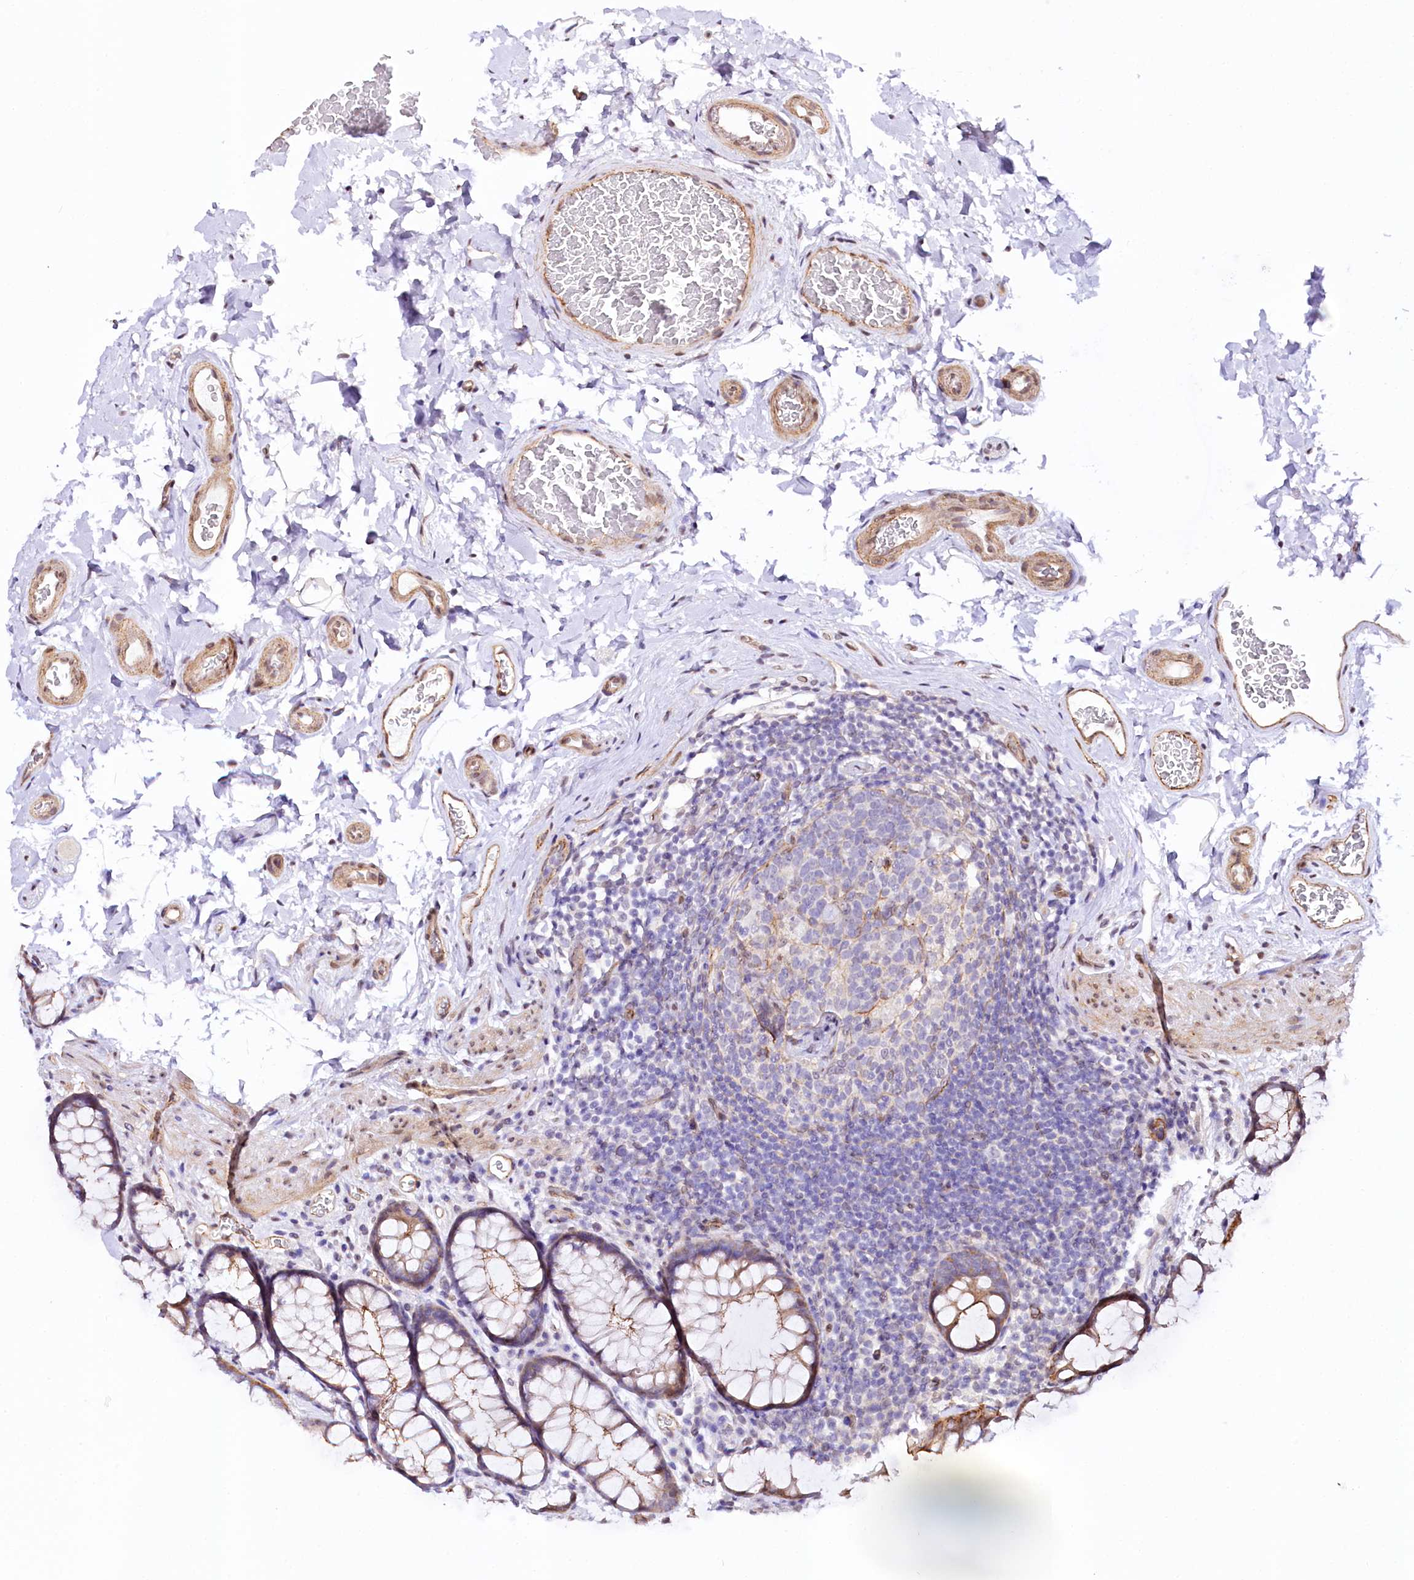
{"staining": {"intensity": "moderate", "quantity": ">75%", "location": "cytoplasmic/membranous"}, "tissue": "colon", "cell_type": "Endothelial cells", "image_type": "normal", "snomed": [{"axis": "morphology", "description": "Normal tissue, NOS"}, {"axis": "topography", "description": "Colon"}], "caption": "Moderate cytoplasmic/membranous positivity for a protein is present in about >75% of endothelial cells of unremarkable colon using immunohistochemistry.", "gene": "ST7", "patient": {"sex": "female", "age": 82}}